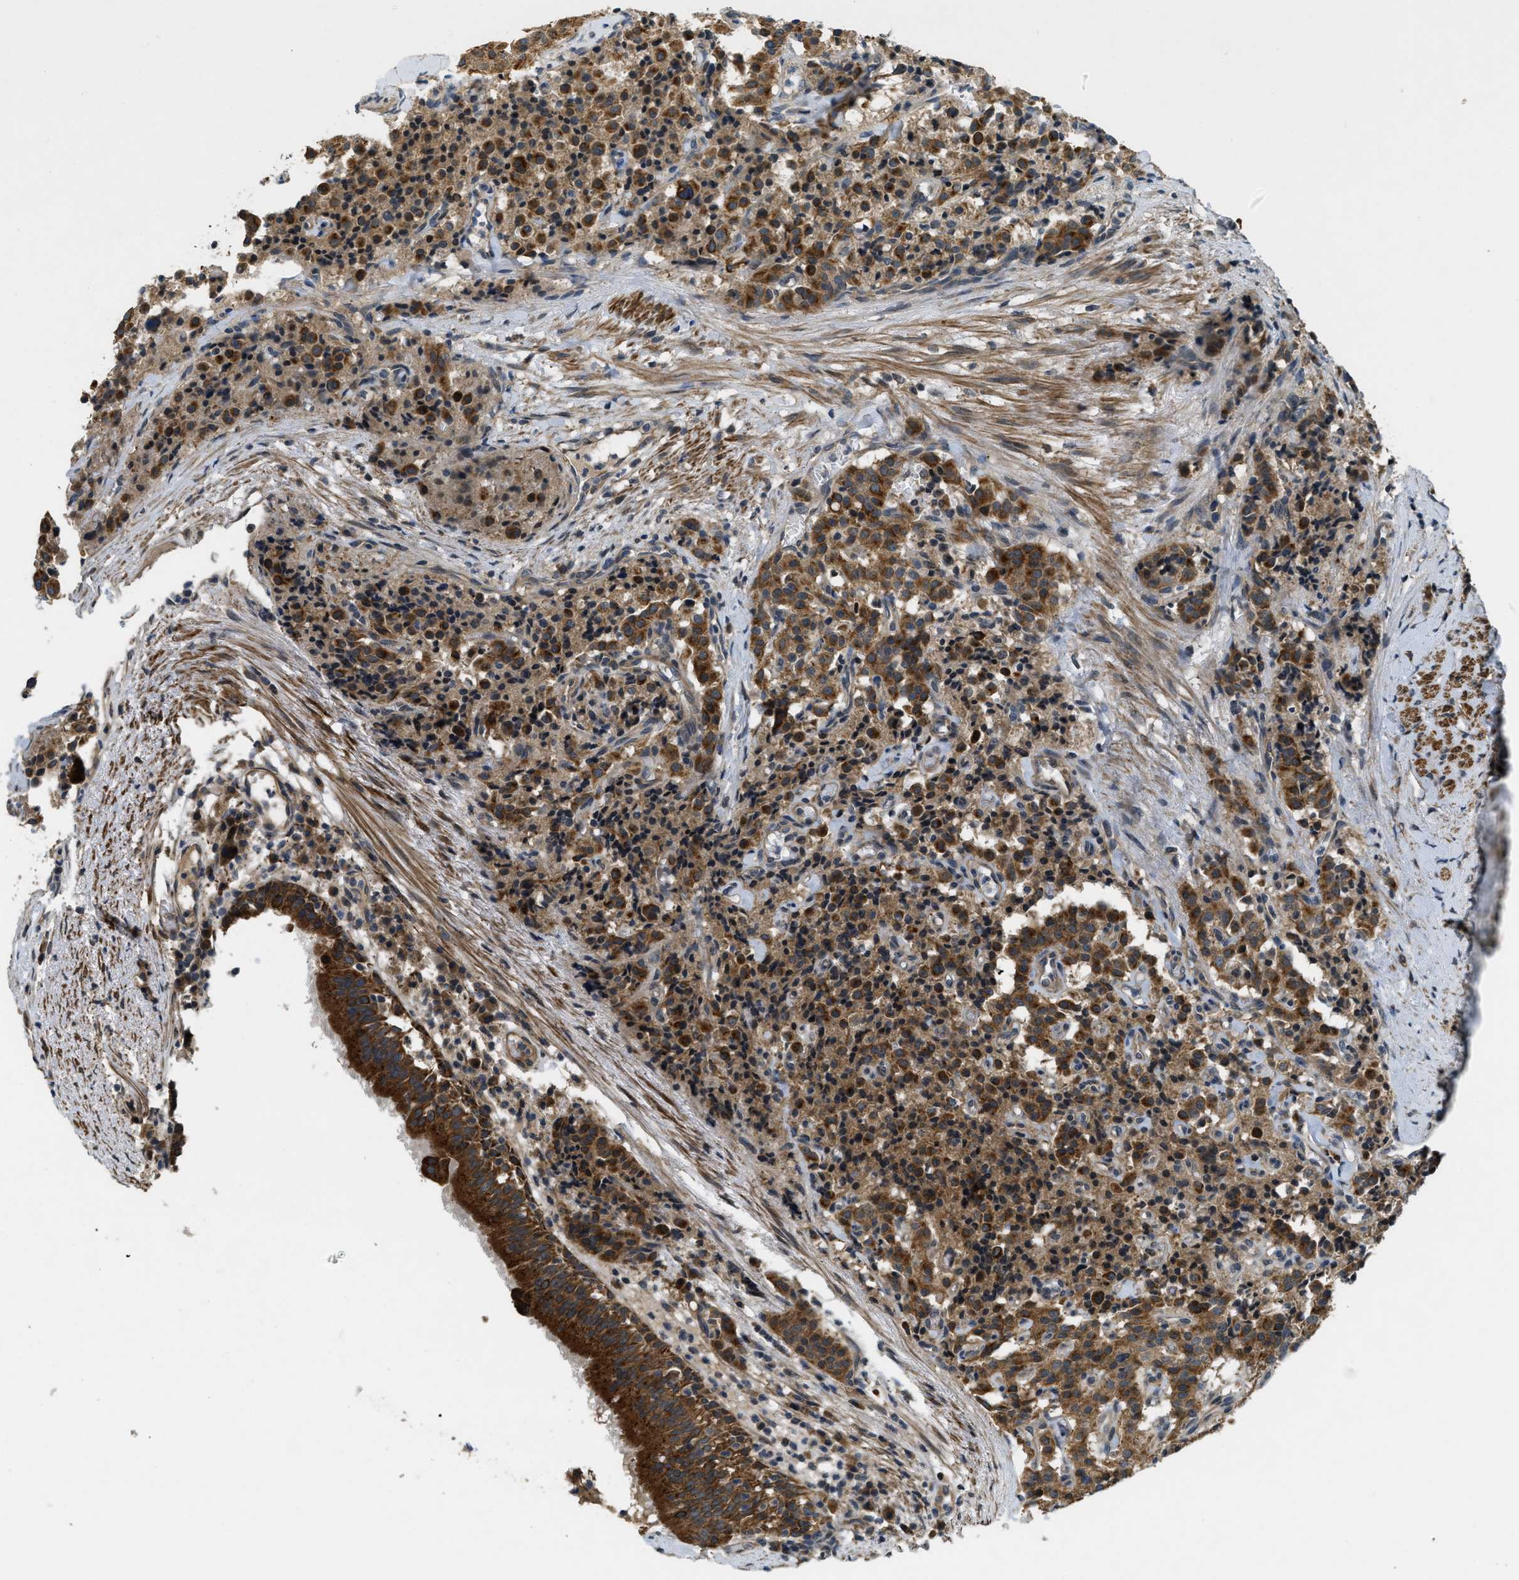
{"staining": {"intensity": "strong", "quantity": ">75%", "location": "cytoplasmic/membranous"}, "tissue": "carcinoid", "cell_type": "Tumor cells", "image_type": "cancer", "snomed": [{"axis": "morphology", "description": "Carcinoid, malignant, NOS"}, {"axis": "topography", "description": "Lung"}], "caption": "Strong cytoplasmic/membranous positivity for a protein is appreciated in approximately >75% of tumor cells of carcinoid using immunohistochemistry.", "gene": "CDKN2C", "patient": {"sex": "male", "age": 30}}